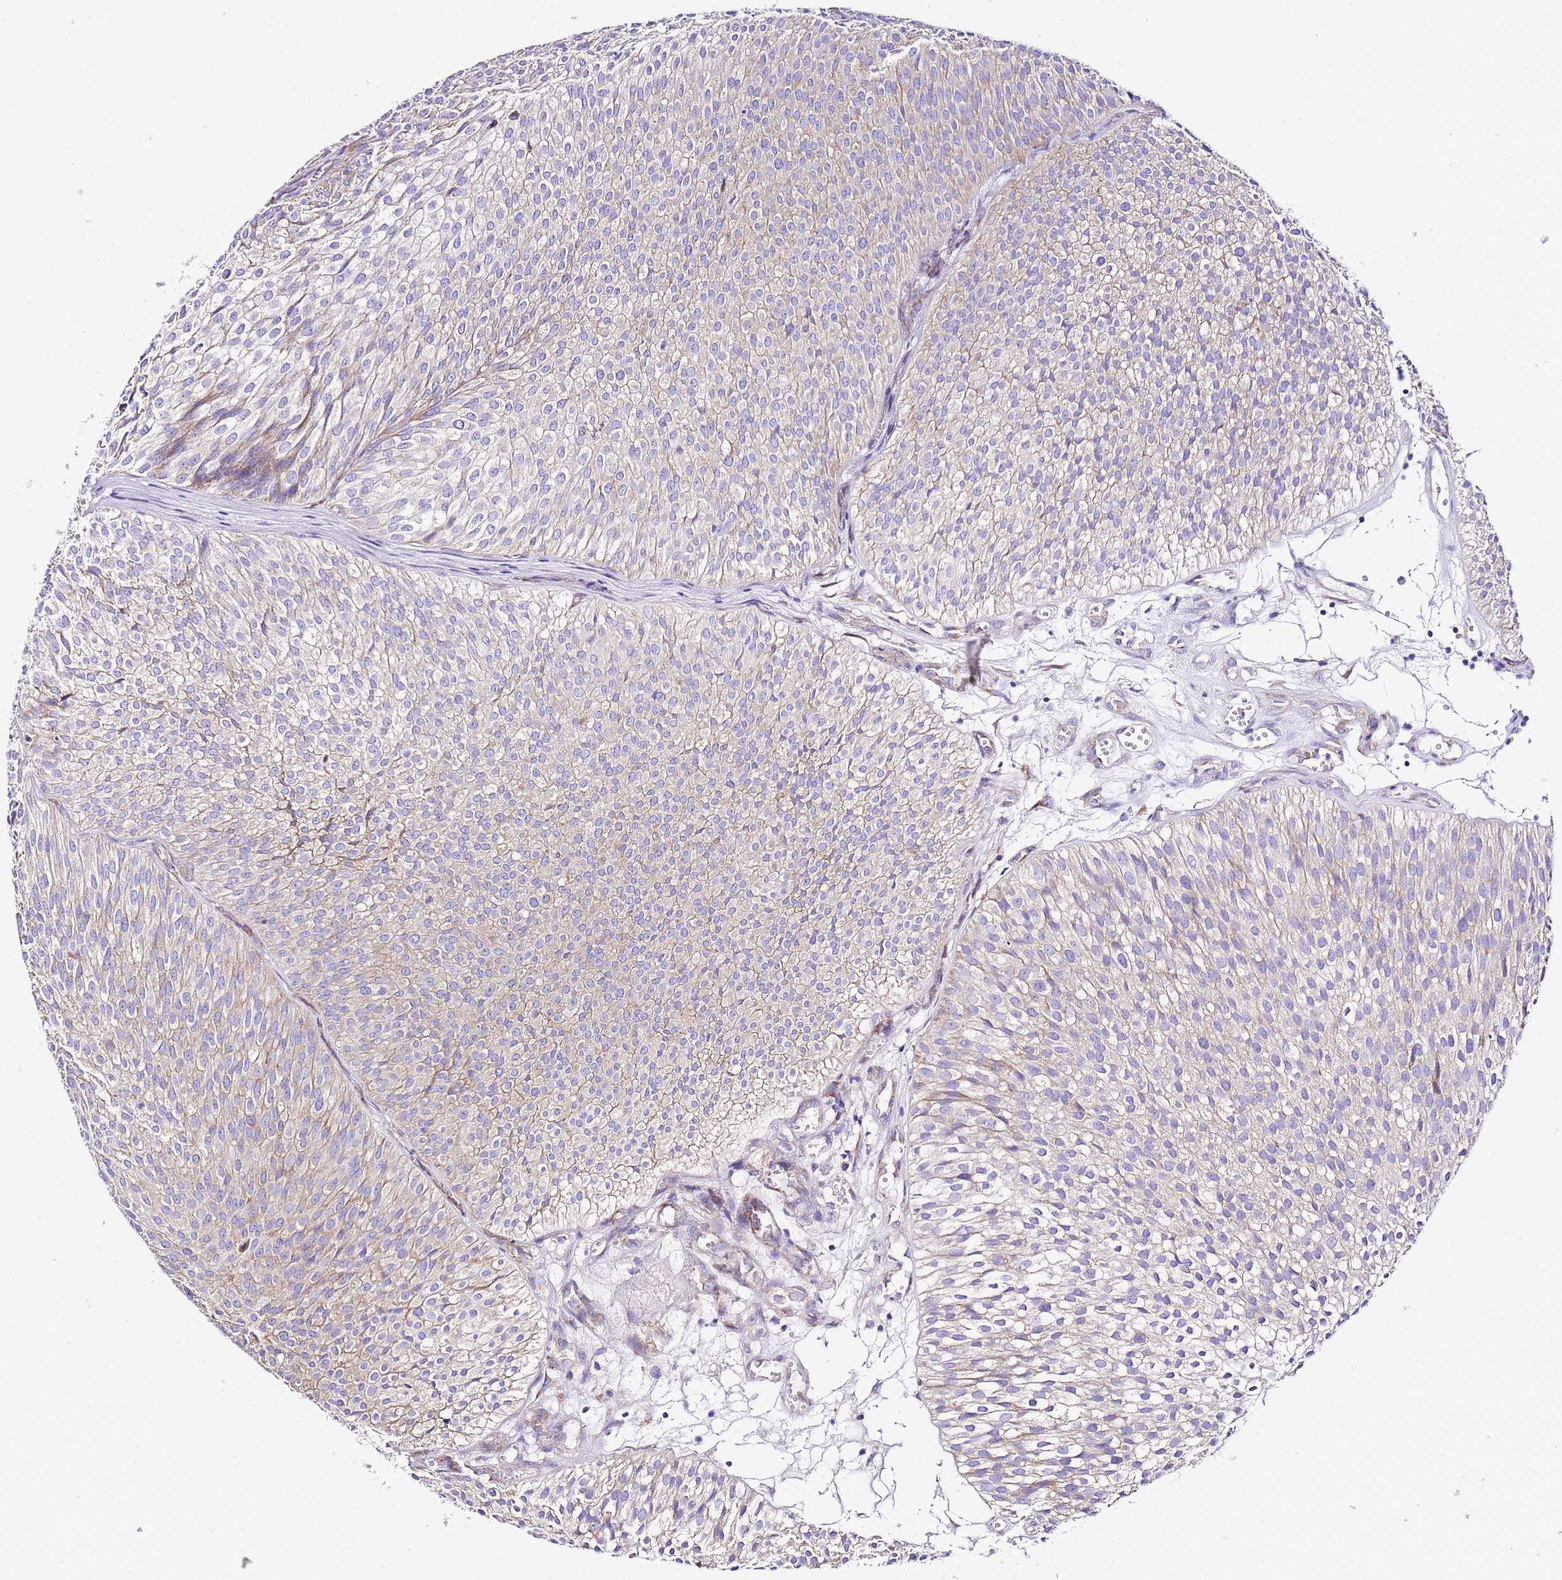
{"staining": {"intensity": "weak", "quantity": "25%-75%", "location": "cytoplasmic/membranous"}, "tissue": "urothelial cancer", "cell_type": "Tumor cells", "image_type": "cancer", "snomed": [{"axis": "morphology", "description": "Urothelial carcinoma, Low grade"}, {"axis": "topography", "description": "Urinary bladder"}], "caption": "Protein analysis of urothelial cancer tissue displays weak cytoplasmic/membranous staining in about 25%-75% of tumor cells.", "gene": "RPS10", "patient": {"sex": "male", "age": 91}}